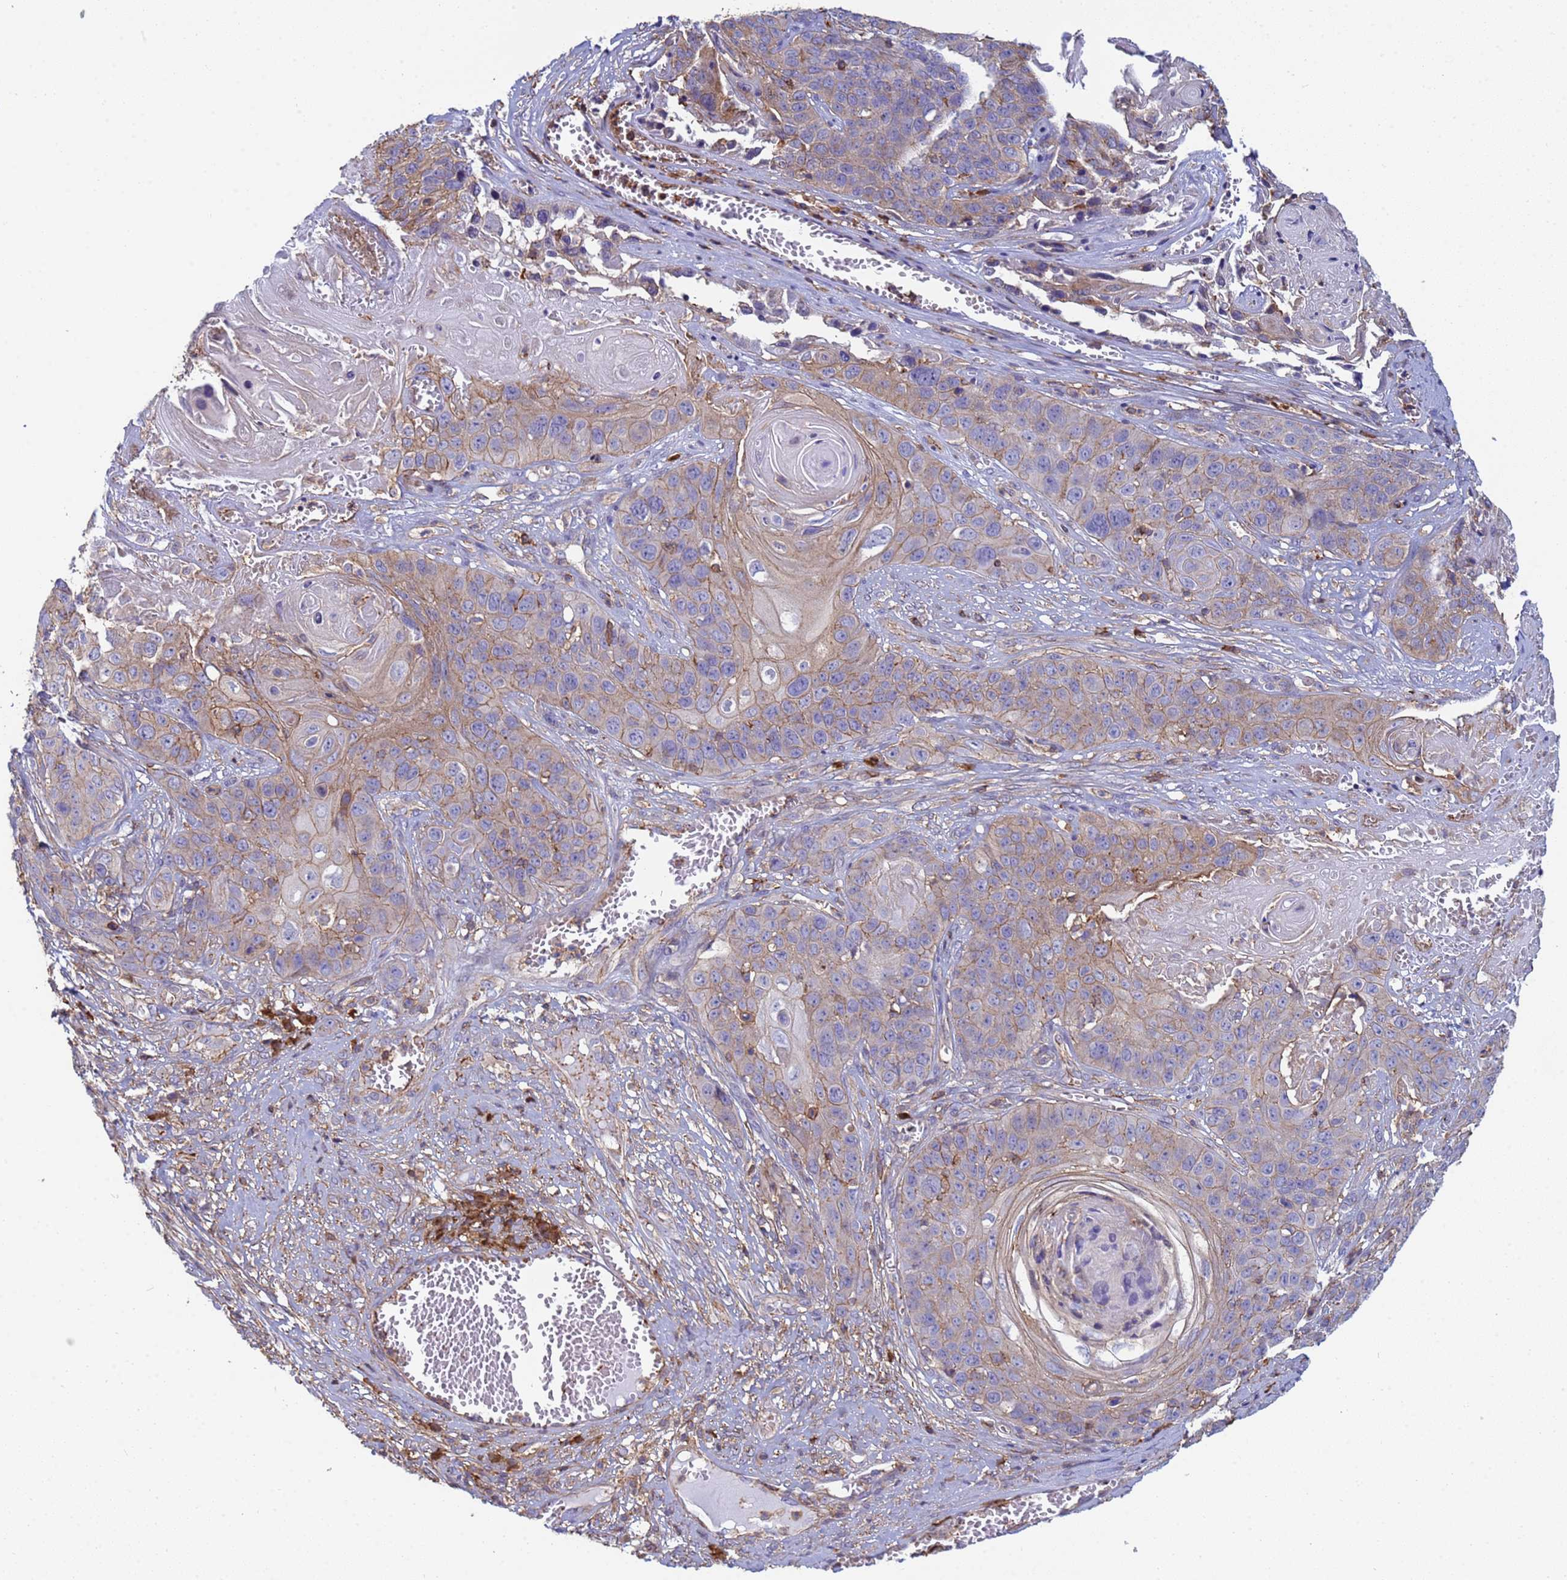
{"staining": {"intensity": "weak", "quantity": "25%-75%", "location": "cytoplasmic/membranous"}, "tissue": "skin cancer", "cell_type": "Tumor cells", "image_type": "cancer", "snomed": [{"axis": "morphology", "description": "Squamous cell carcinoma, NOS"}, {"axis": "topography", "description": "Skin"}], "caption": "Immunohistochemical staining of human skin cancer (squamous cell carcinoma) demonstrates low levels of weak cytoplasmic/membranous positivity in about 25%-75% of tumor cells. Using DAB (brown) and hematoxylin (blue) stains, captured at high magnification using brightfield microscopy.", "gene": "ZNG1B", "patient": {"sex": "male", "age": 55}}